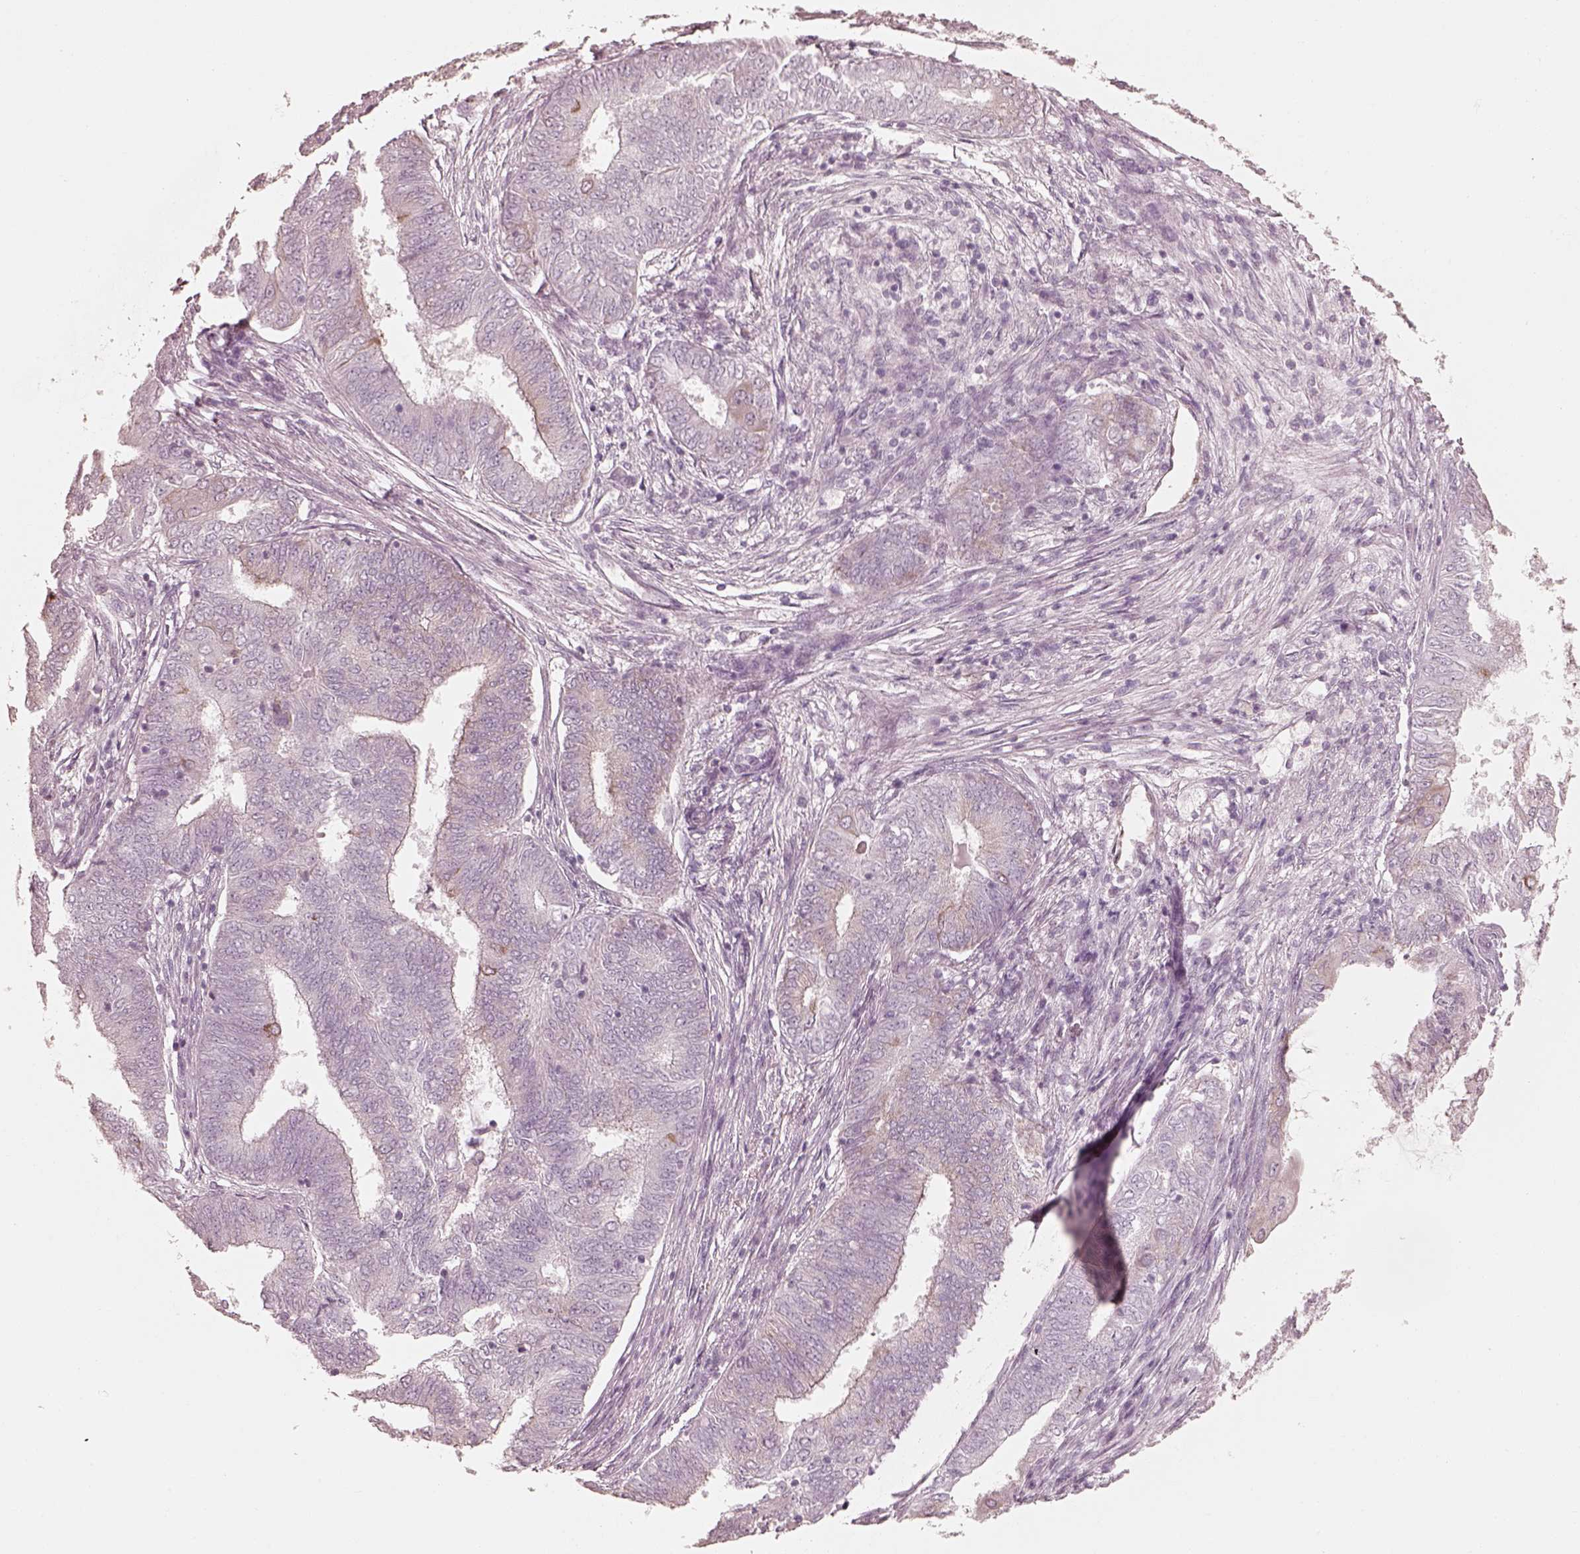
{"staining": {"intensity": "negative", "quantity": "none", "location": "none"}, "tissue": "endometrial cancer", "cell_type": "Tumor cells", "image_type": "cancer", "snomed": [{"axis": "morphology", "description": "Adenocarcinoma, NOS"}, {"axis": "topography", "description": "Endometrium"}], "caption": "Photomicrograph shows no protein positivity in tumor cells of endometrial adenocarcinoma tissue. (IHC, brightfield microscopy, high magnification).", "gene": "RAB3C", "patient": {"sex": "female", "age": 62}}